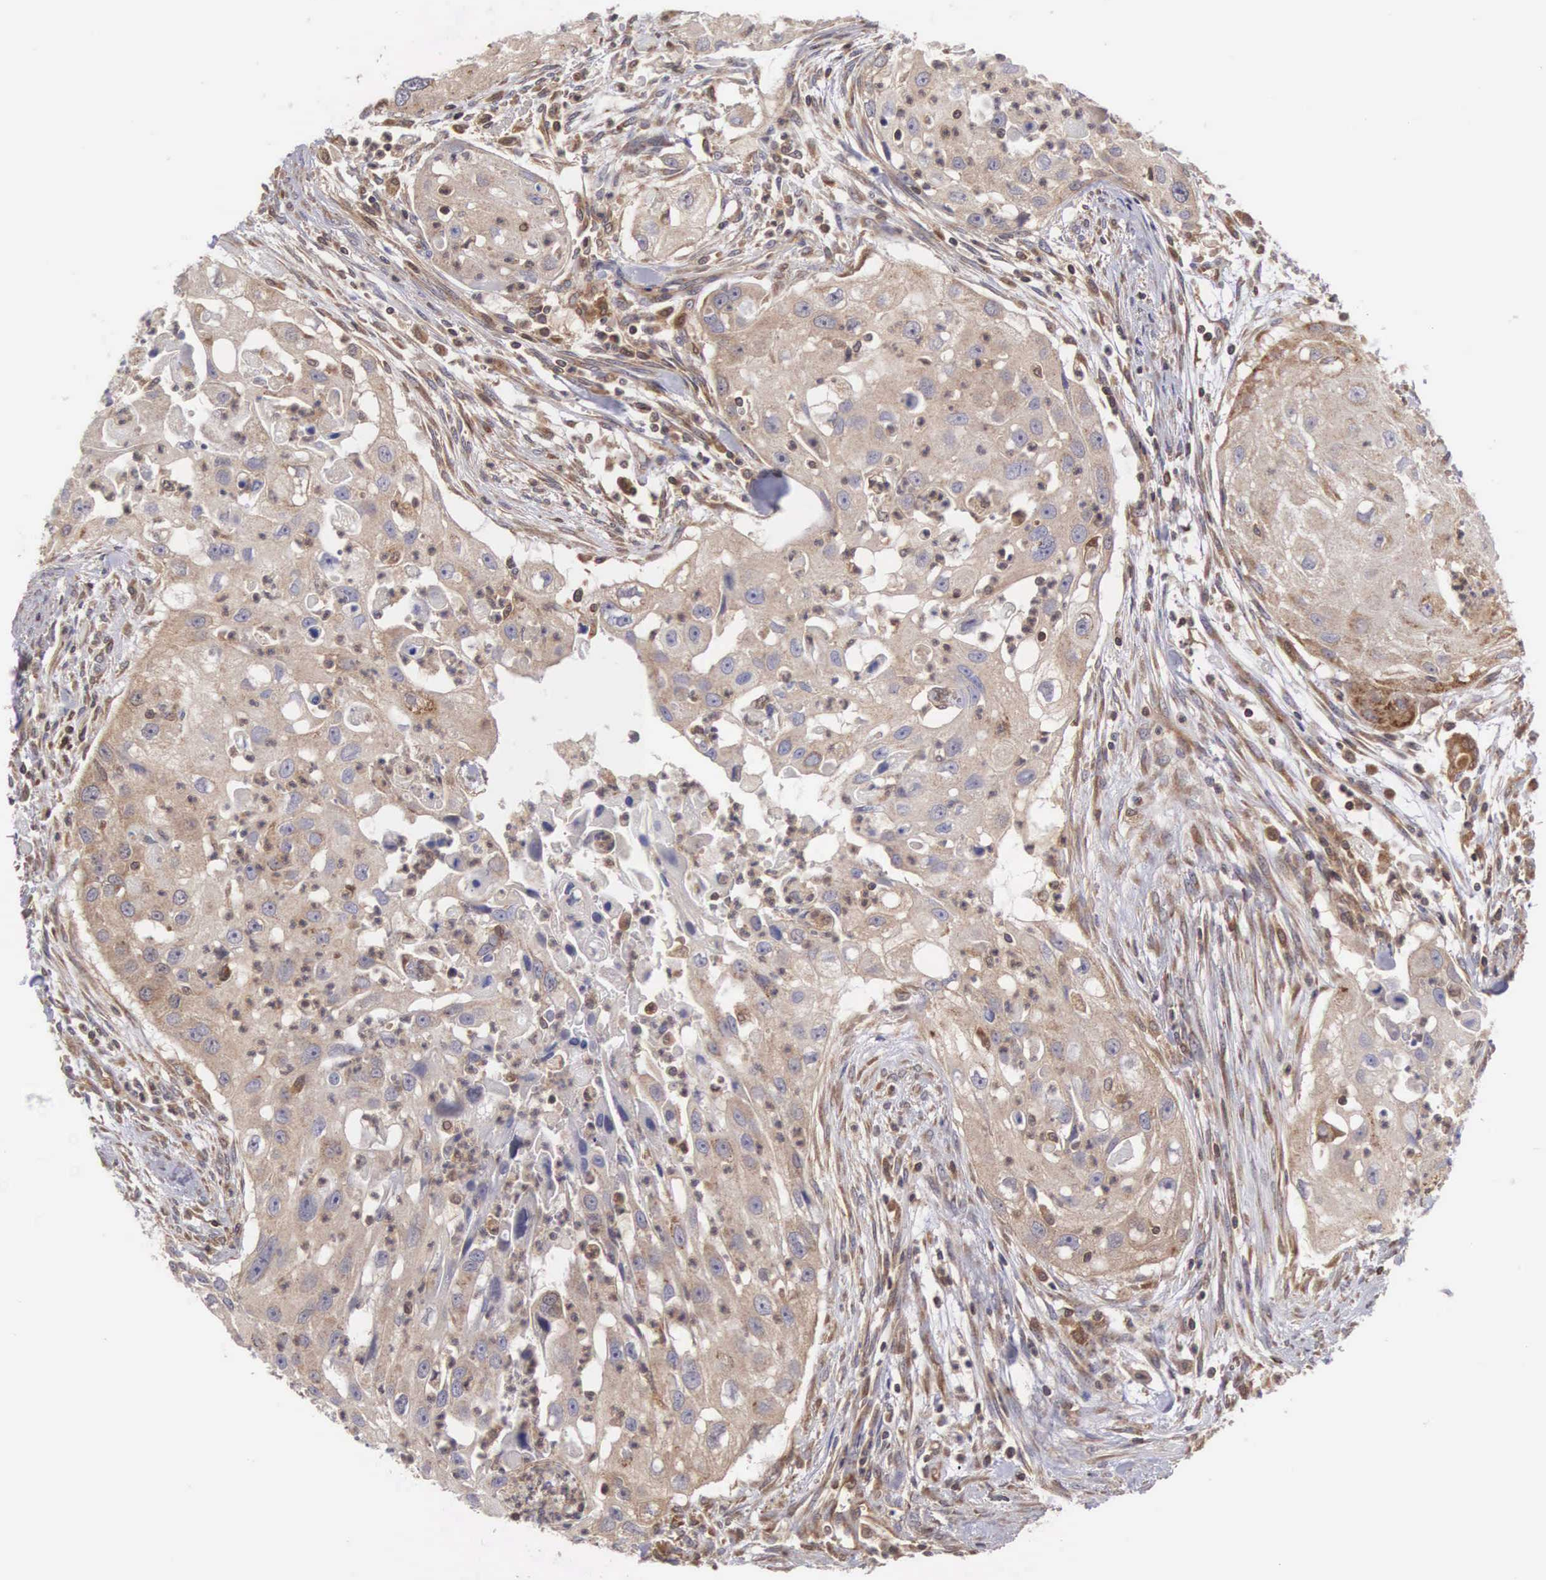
{"staining": {"intensity": "moderate", "quantity": ">75%", "location": "cytoplasmic/membranous"}, "tissue": "head and neck cancer", "cell_type": "Tumor cells", "image_type": "cancer", "snomed": [{"axis": "morphology", "description": "Squamous cell carcinoma, NOS"}, {"axis": "topography", "description": "Head-Neck"}], "caption": "The image demonstrates immunohistochemical staining of head and neck cancer (squamous cell carcinoma). There is moderate cytoplasmic/membranous positivity is appreciated in about >75% of tumor cells. (DAB IHC with brightfield microscopy, high magnification).", "gene": "DHRS1", "patient": {"sex": "male", "age": 64}}